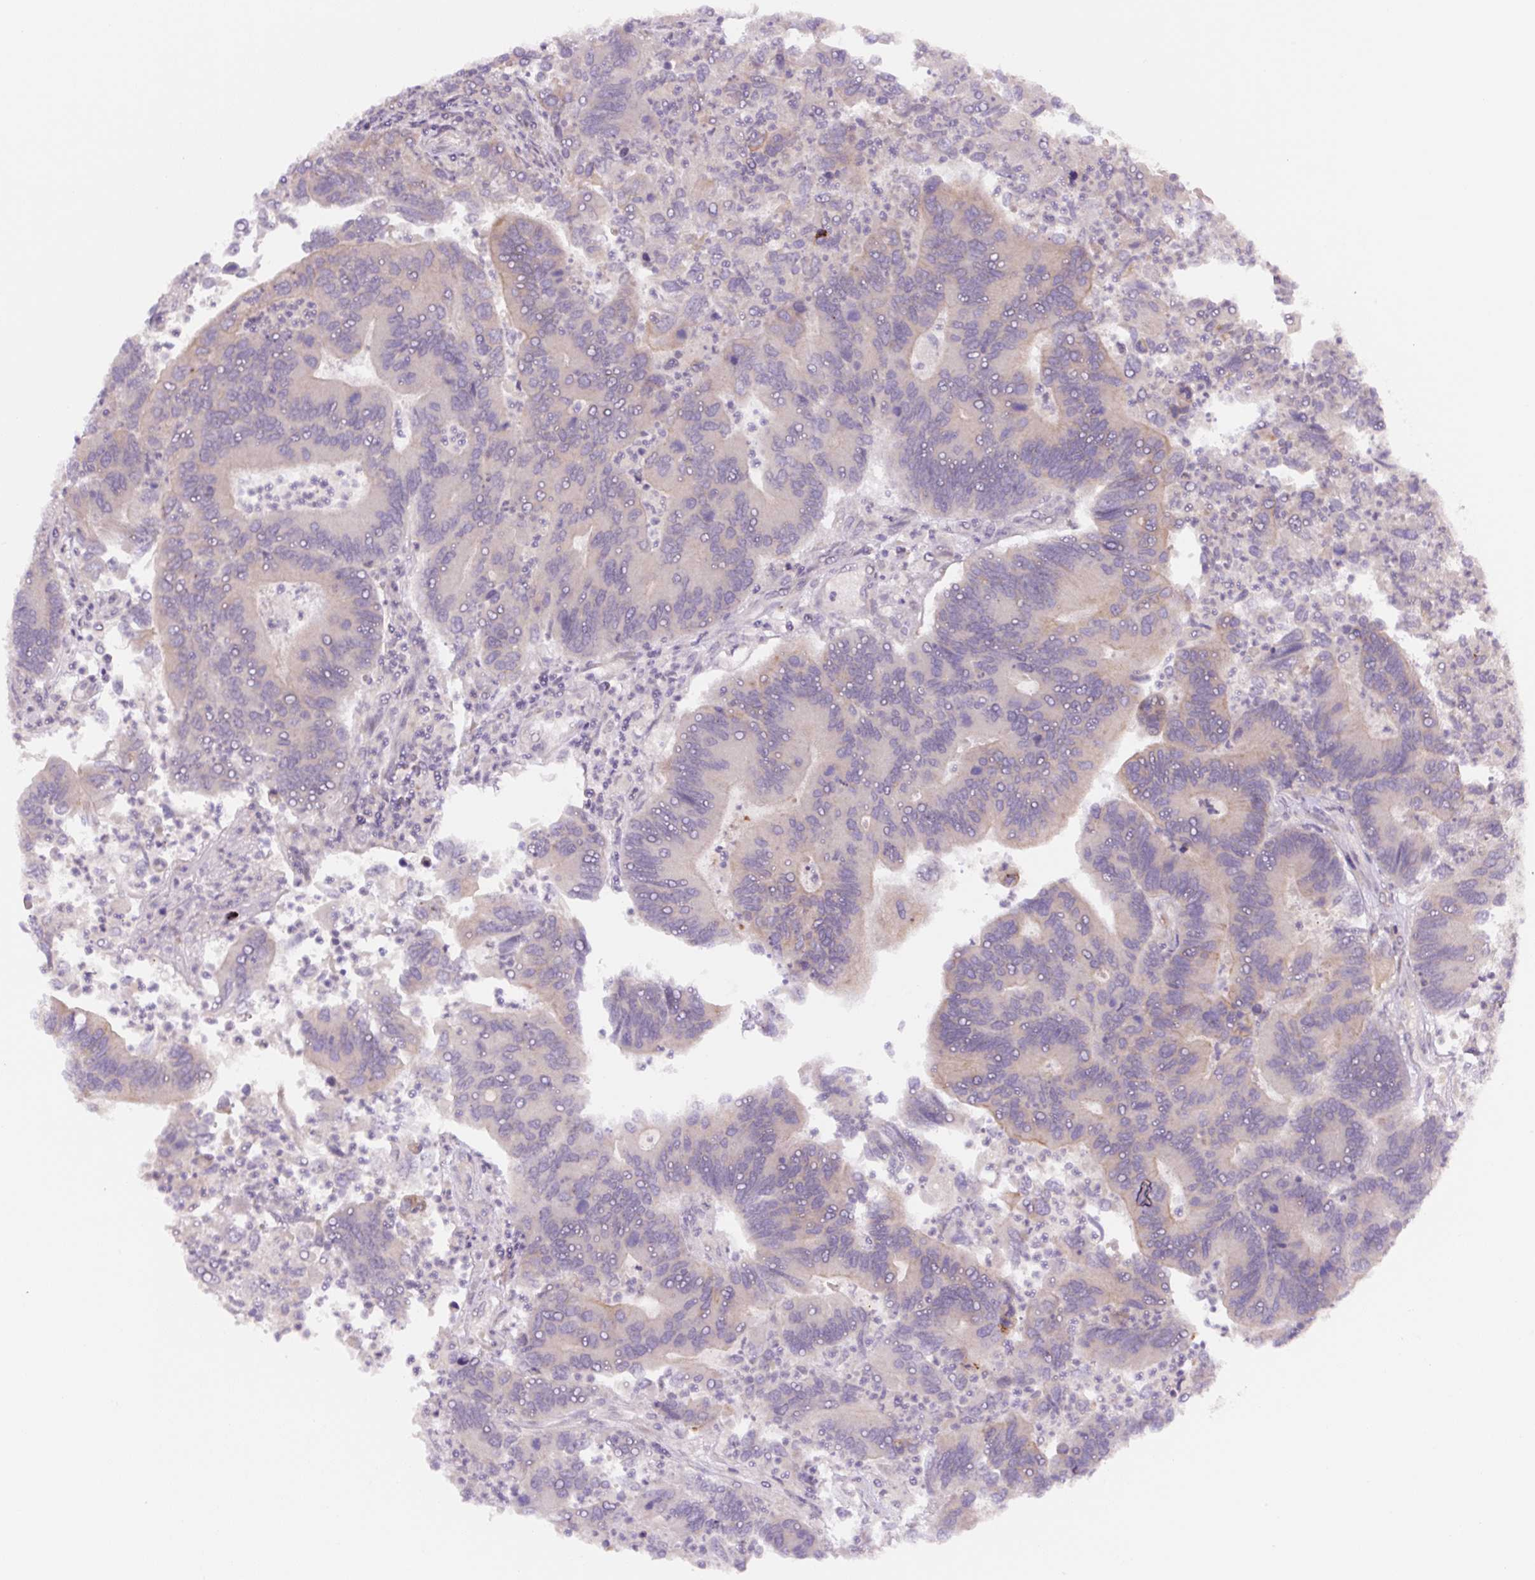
{"staining": {"intensity": "negative", "quantity": "none", "location": "none"}, "tissue": "colorectal cancer", "cell_type": "Tumor cells", "image_type": "cancer", "snomed": [{"axis": "morphology", "description": "Adenocarcinoma, NOS"}, {"axis": "topography", "description": "Colon"}], "caption": "IHC of colorectal cancer displays no positivity in tumor cells.", "gene": "YIF1B", "patient": {"sex": "female", "age": 67}}